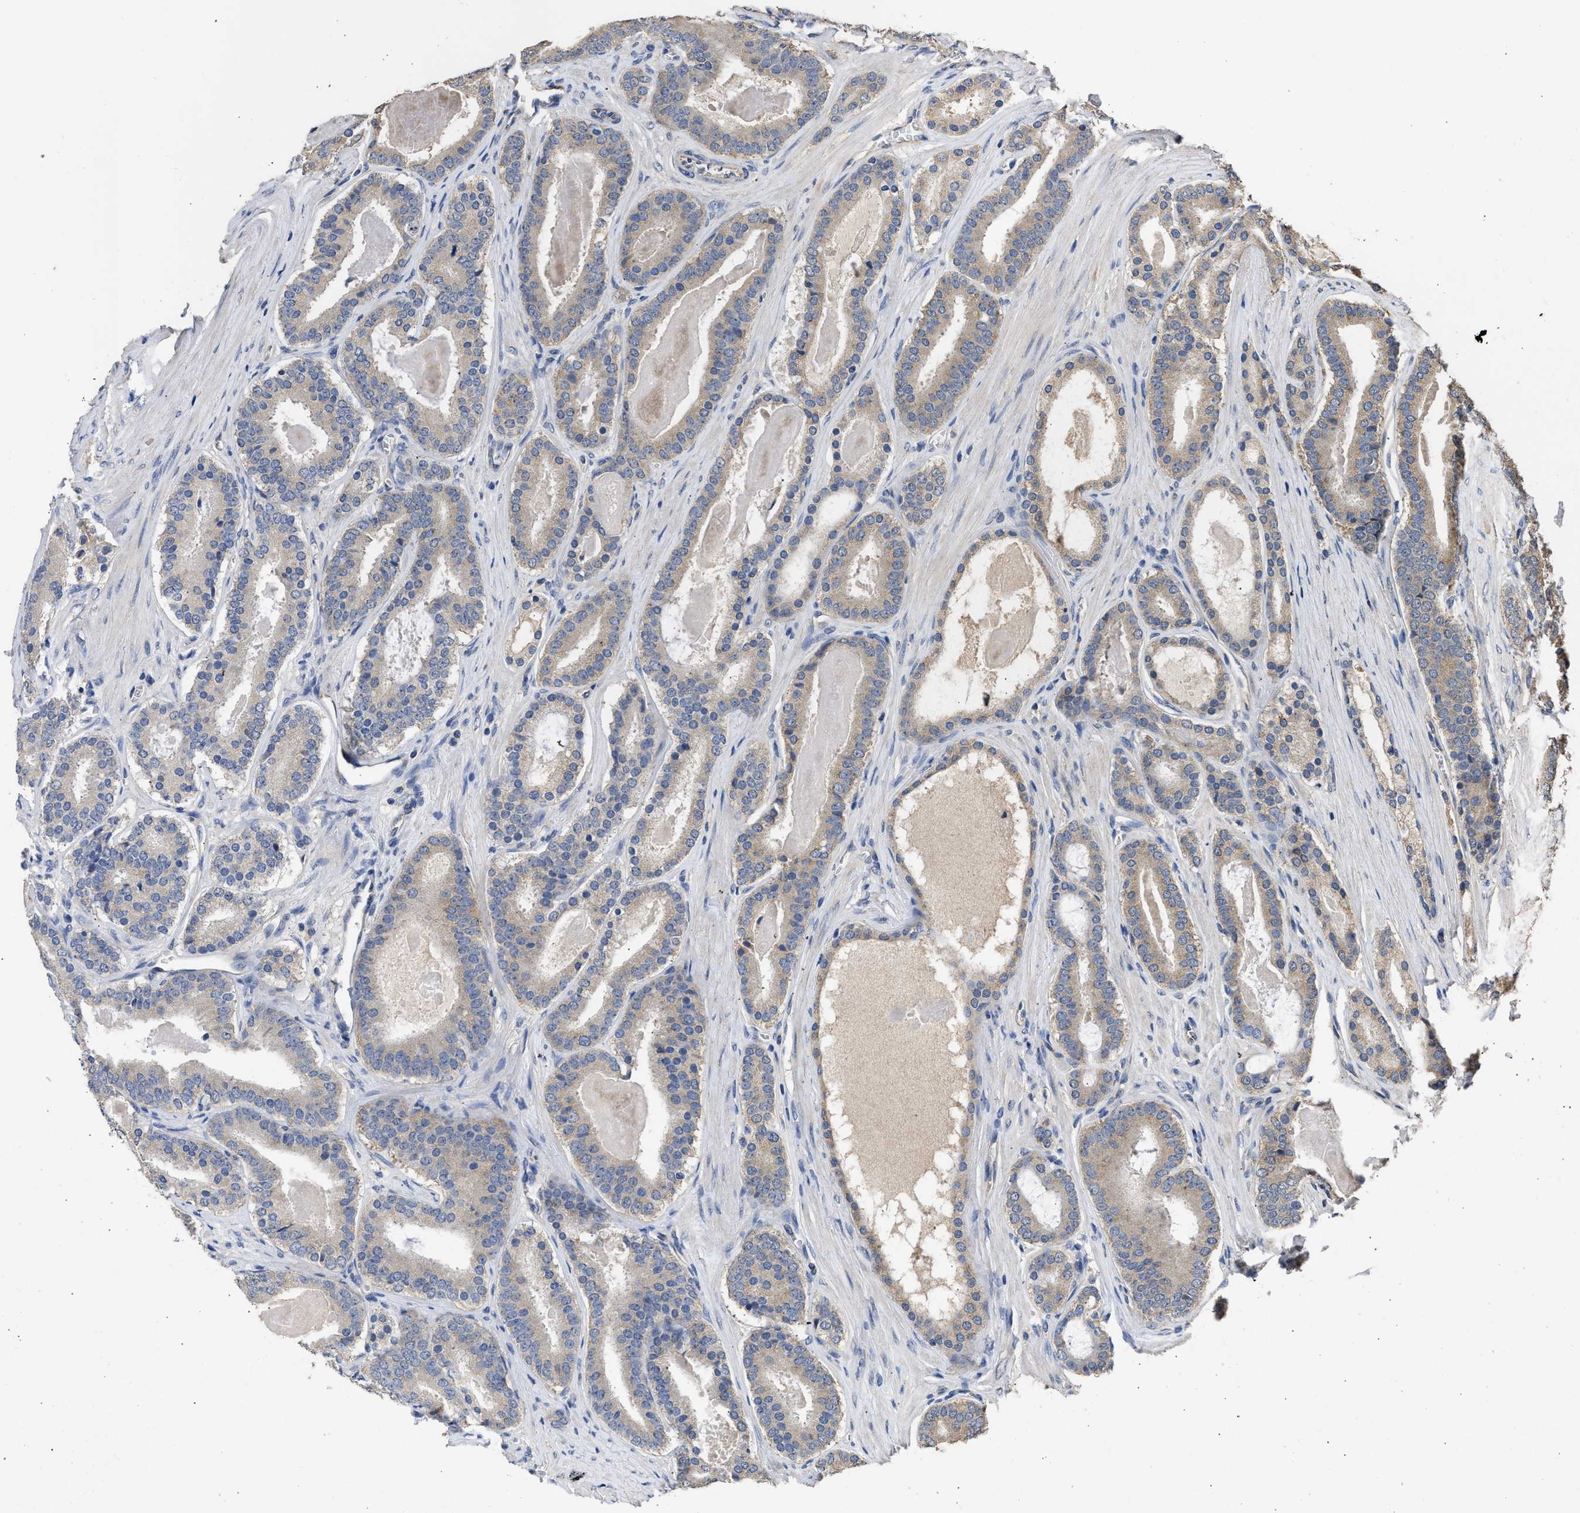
{"staining": {"intensity": "weak", "quantity": ">75%", "location": "cytoplasmic/membranous"}, "tissue": "prostate cancer", "cell_type": "Tumor cells", "image_type": "cancer", "snomed": [{"axis": "morphology", "description": "Adenocarcinoma, High grade"}, {"axis": "topography", "description": "Prostate"}], "caption": "There is low levels of weak cytoplasmic/membranous positivity in tumor cells of prostate adenocarcinoma (high-grade), as demonstrated by immunohistochemical staining (brown color).", "gene": "SPINT2", "patient": {"sex": "male", "age": 60}}